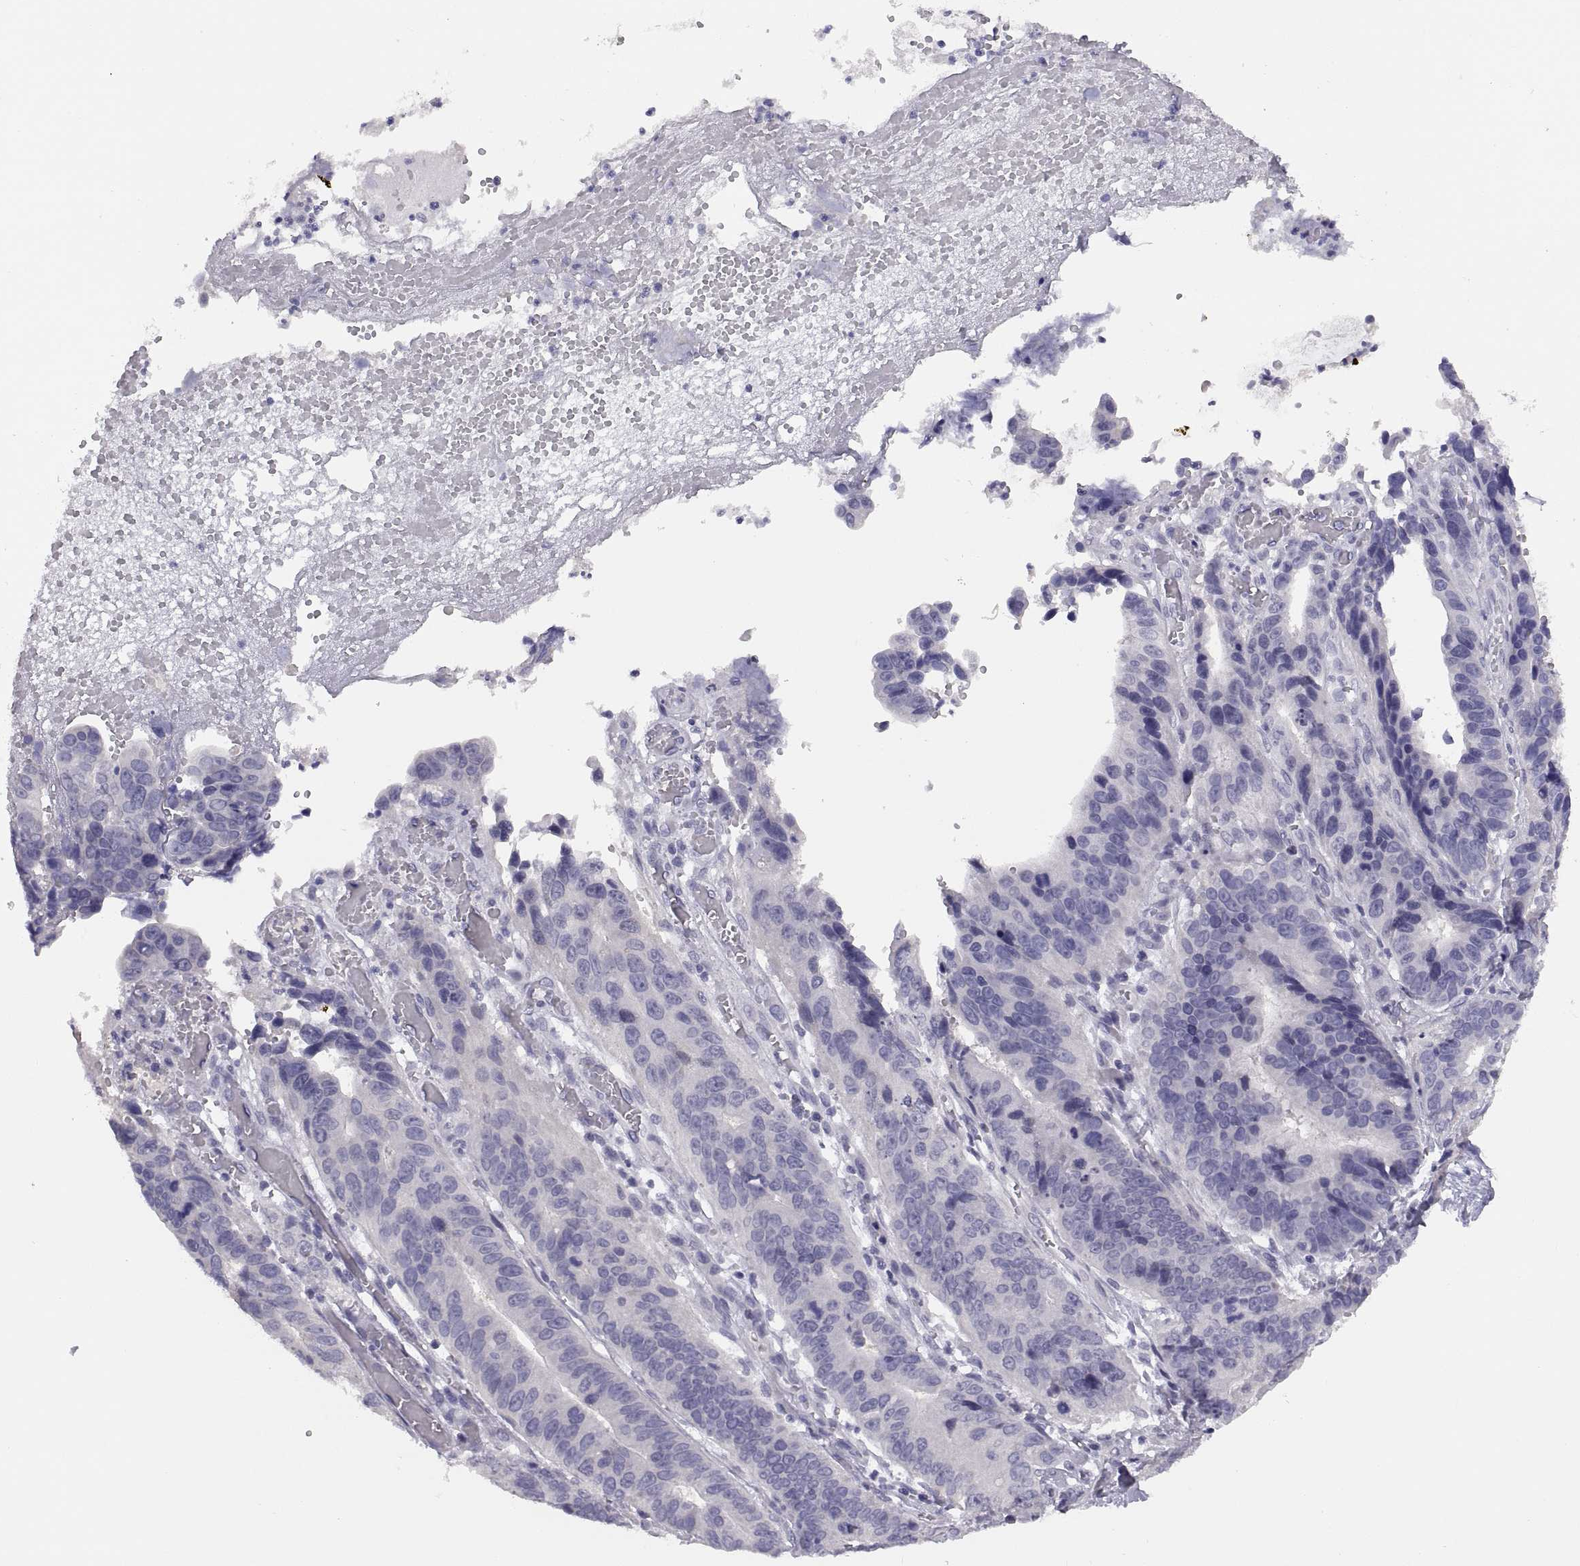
{"staining": {"intensity": "negative", "quantity": "none", "location": "none"}, "tissue": "stomach cancer", "cell_type": "Tumor cells", "image_type": "cancer", "snomed": [{"axis": "morphology", "description": "Adenocarcinoma, NOS"}, {"axis": "topography", "description": "Stomach"}], "caption": "Immunohistochemistry (IHC) of stomach cancer reveals no staining in tumor cells.", "gene": "STRC", "patient": {"sex": "male", "age": 84}}